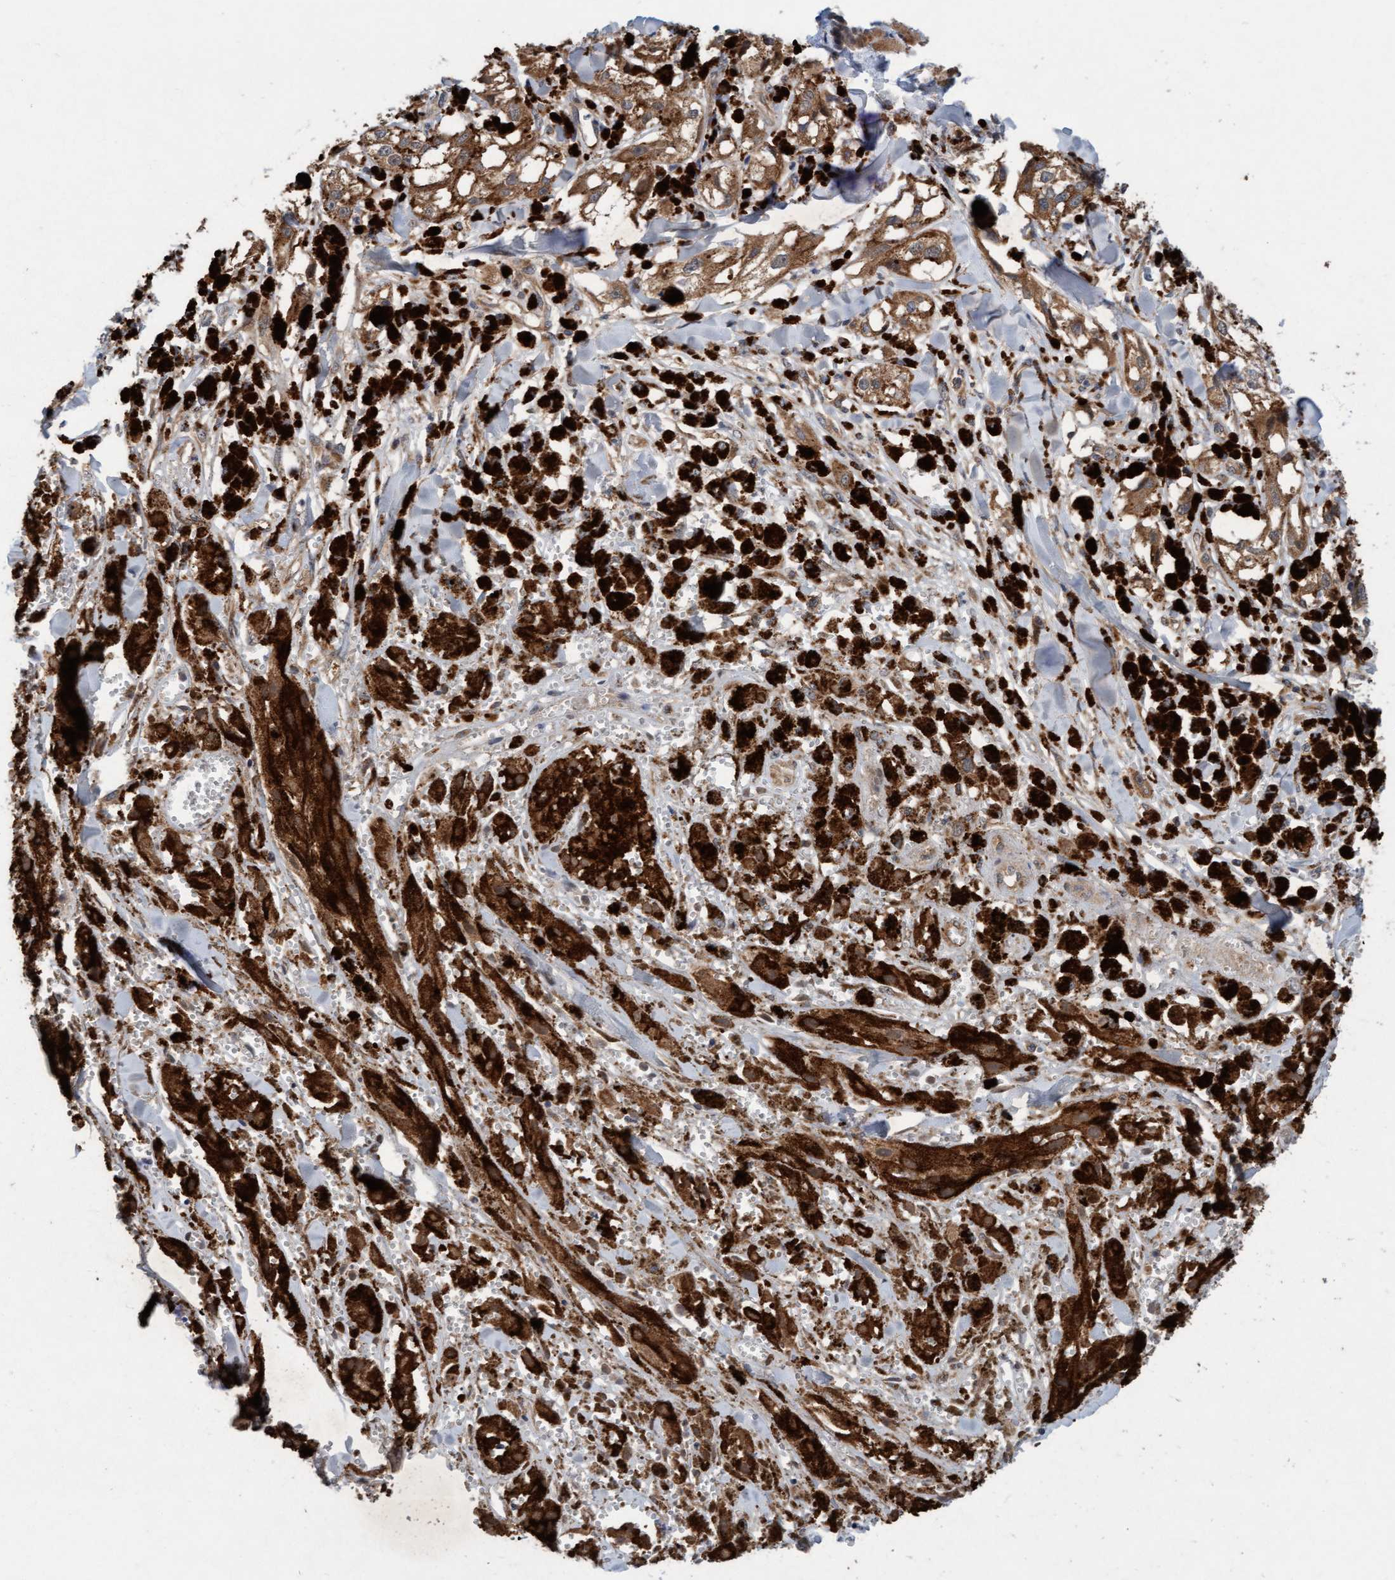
{"staining": {"intensity": "moderate", "quantity": ">75%", "location": "cytoplasmic/membranous"}, "tissue": "melanoma", "cell_type": "Tumor cells", "image_type": "cancer", "snomed": [{"axis": "morphology", "description": "Malignant melanoma, NOS"}, {"axis": "topography", "description": "Skin"}], "caption": "Protein analysis of malignant melanoma tissue shows moderate cytoplasmic/membranous staining in approximately >75% of tumor cells. Nuclei are stained in blue.", "gene": "MLXIP", "patient": {"sex": "male", "age": 88}}